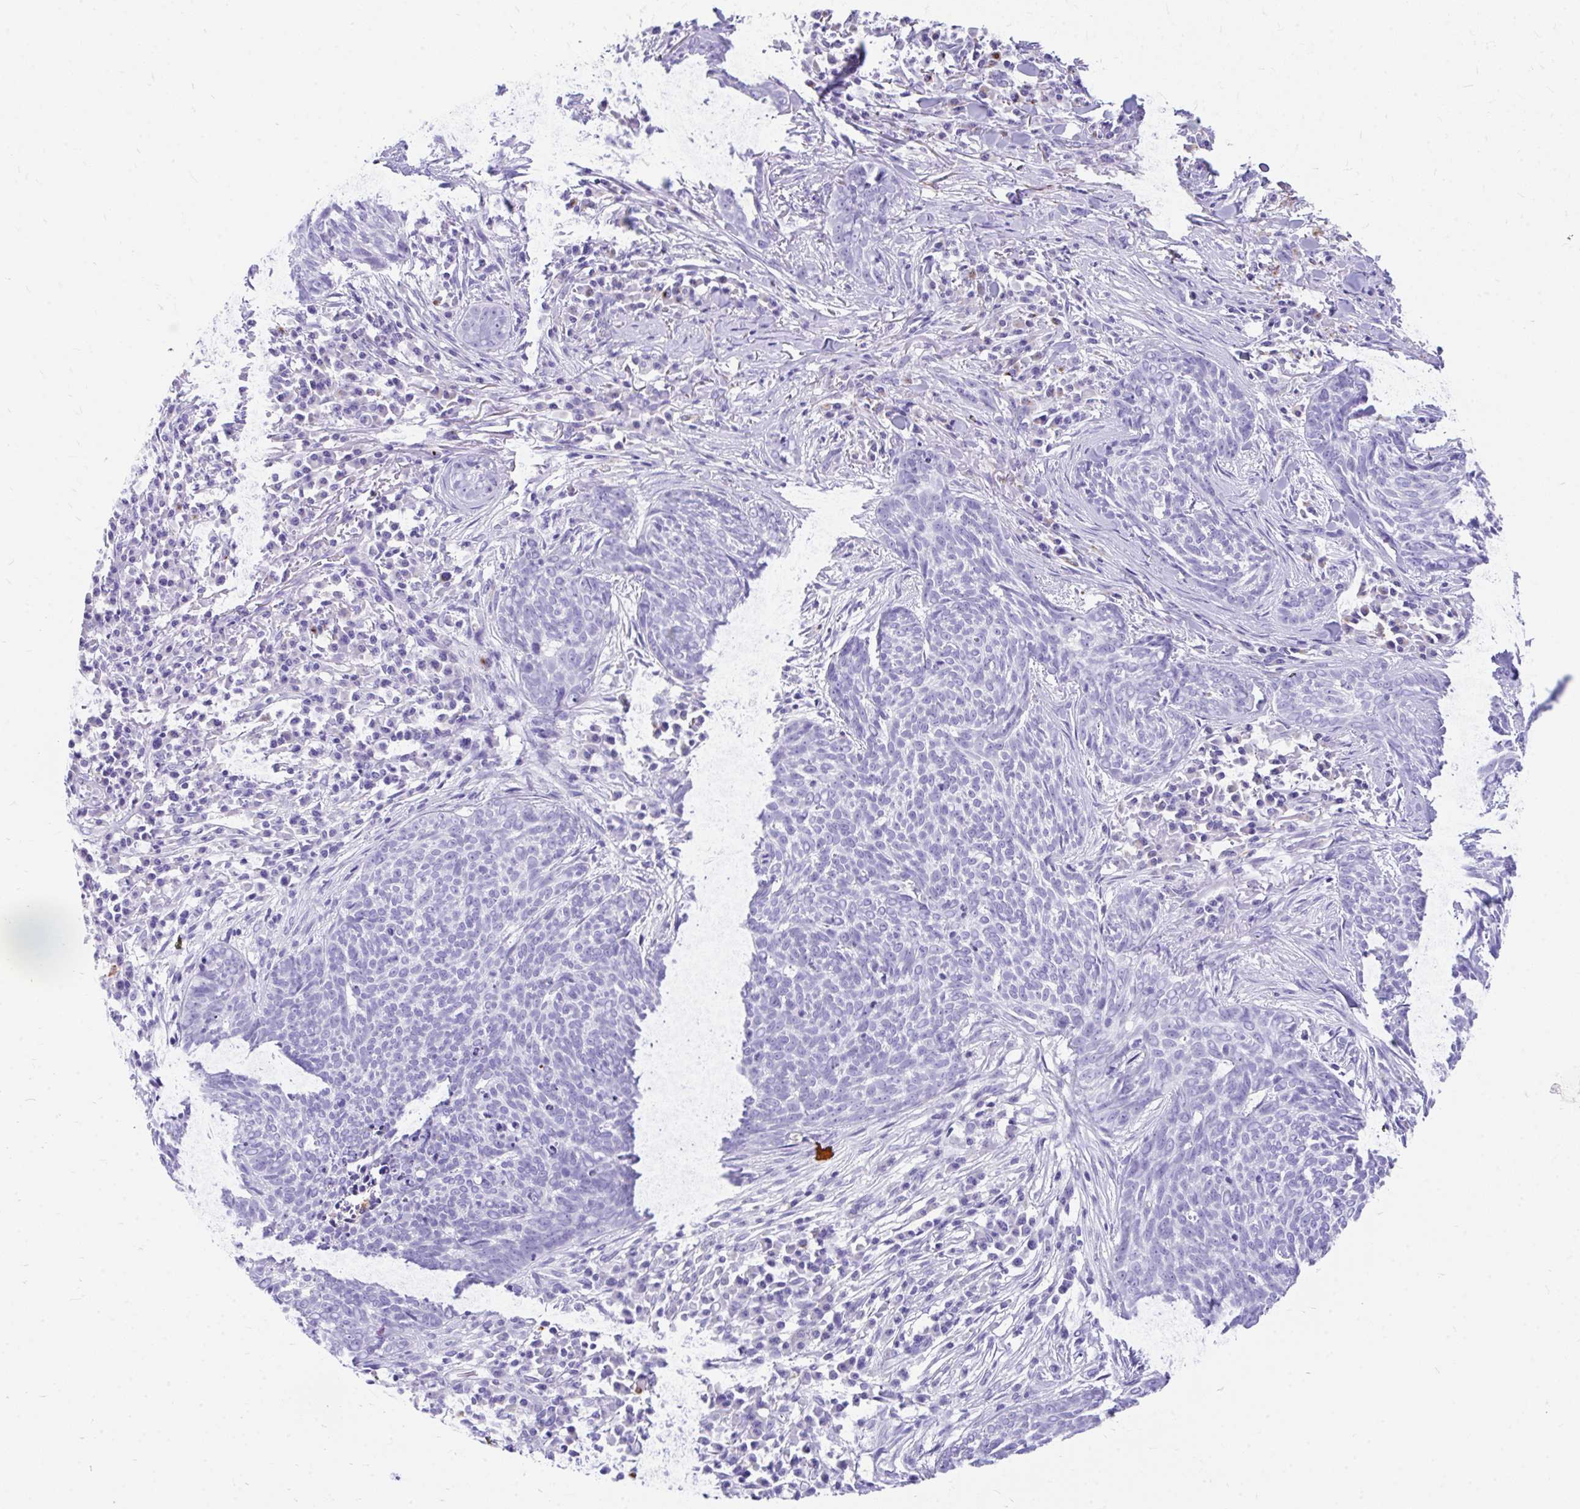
{"staining": {"intensity": "negative", "quantity": "none", "location": "none"}, "tissue": "skin cancer", "cell_type": "Tumor cells", "image_type": "cancer", "snomed": [{"axis": "morphology", "description": "Basal cell carcinoma"}, {"axis": "topography", "description": "Skin"}], "caption": "An IHC histopathology image of skin cancer (basal cell carcinoma) is shown. There is no staining in tumor cells of skin cancer (basal cell carcinoma). (Brightfield microscopy of DAB immunohistochemistry at high magnification).", "gene": "ZNF699", "patient": {"sex": "female", "age": 93}}